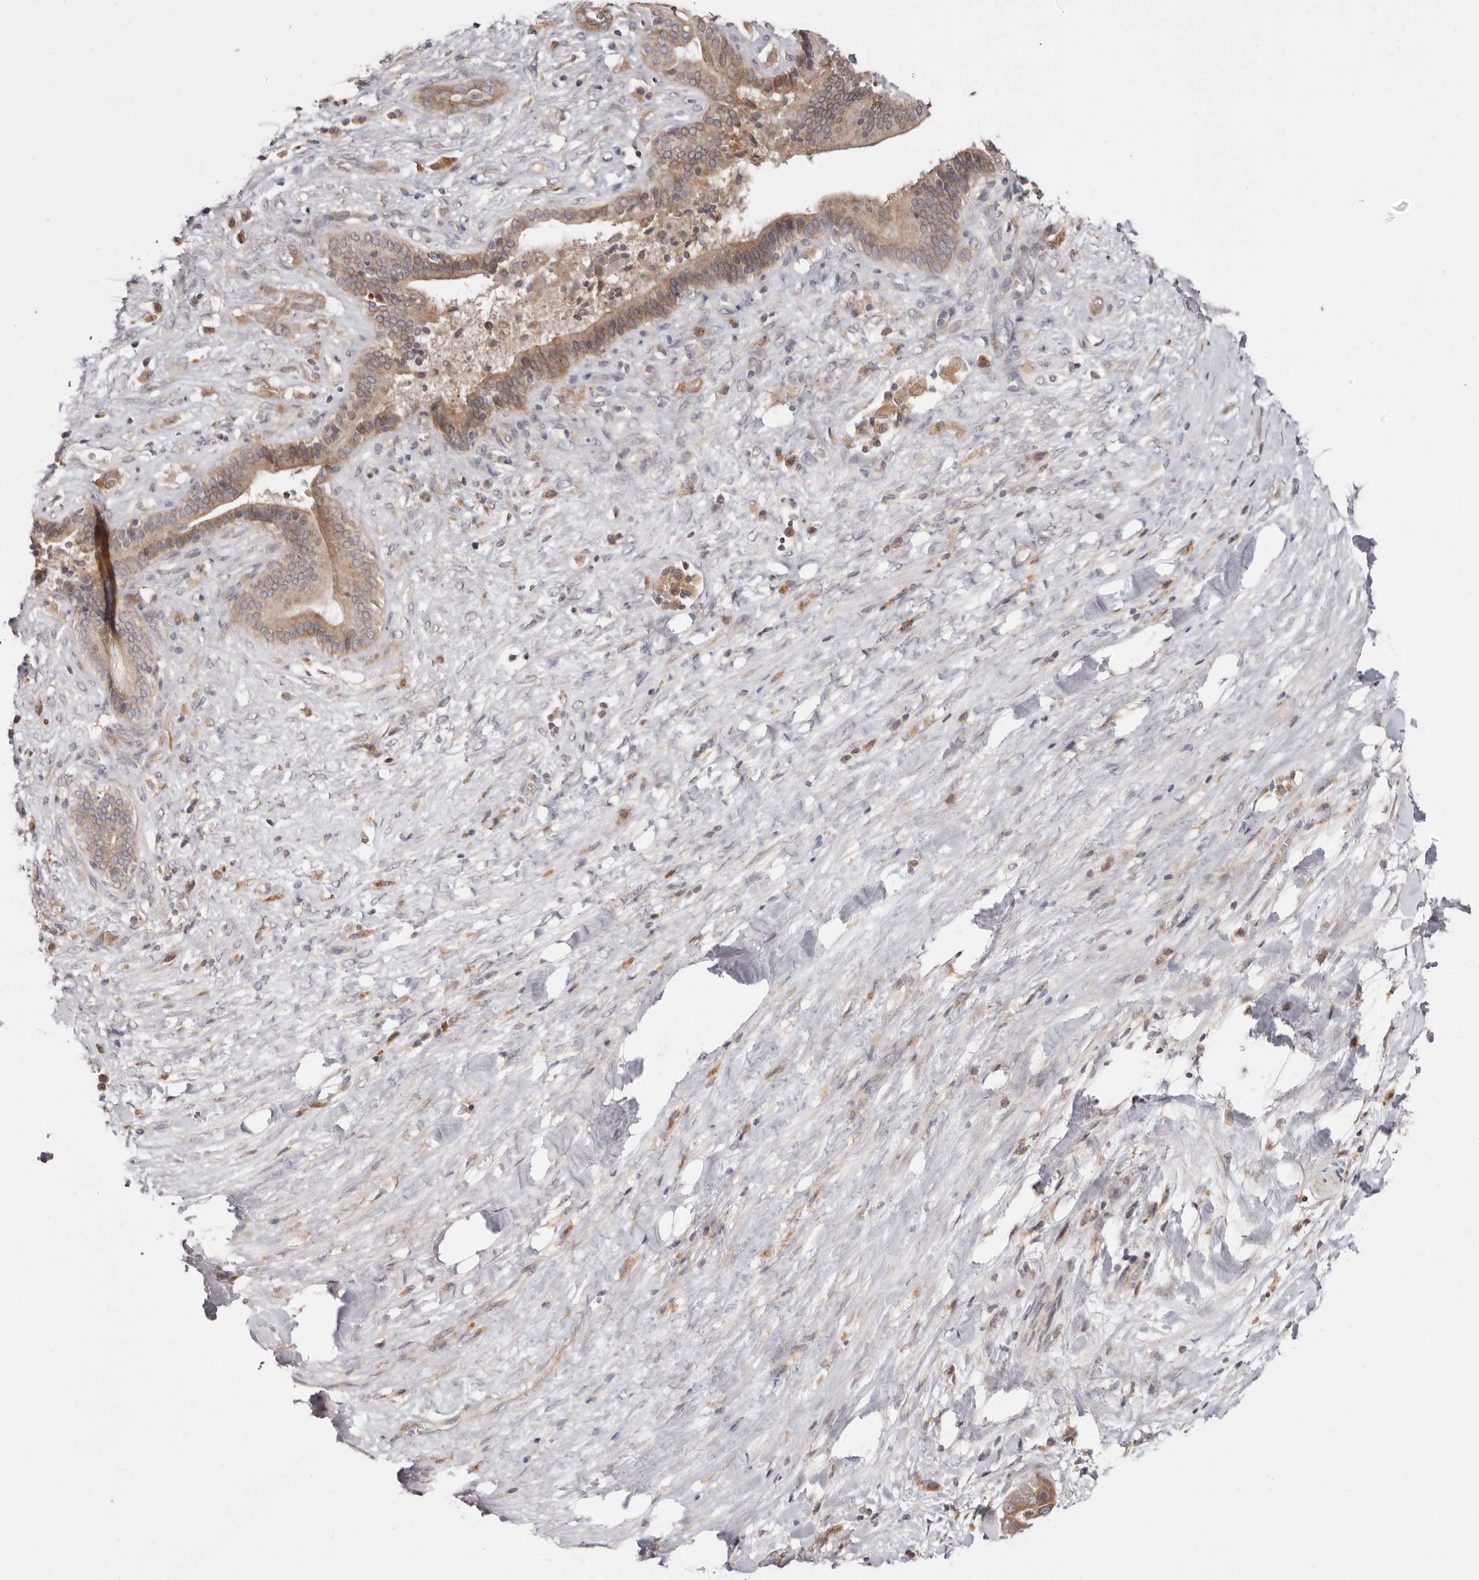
{"staining": {"intensity": "moderate", "quantity": ">75%", "location": "cytoplasmic/membranous"}, "tissue": "liver cancer", "cell_type": "Tumor cells", "image_type": "cancer", "snomed": [{"axis": "morphology", "description": "Cholangiocarcinoma"}, {"axis": "topography", "description": "Liver"}], "caption": "A brown stain shows moderate cytoplasmic/membranous positivity of a protein in human liver cancer tumor cells. Nuclei are stained in blue.", "gene": "TMUB1", "patient": {"sex": "female", "age": 52}}